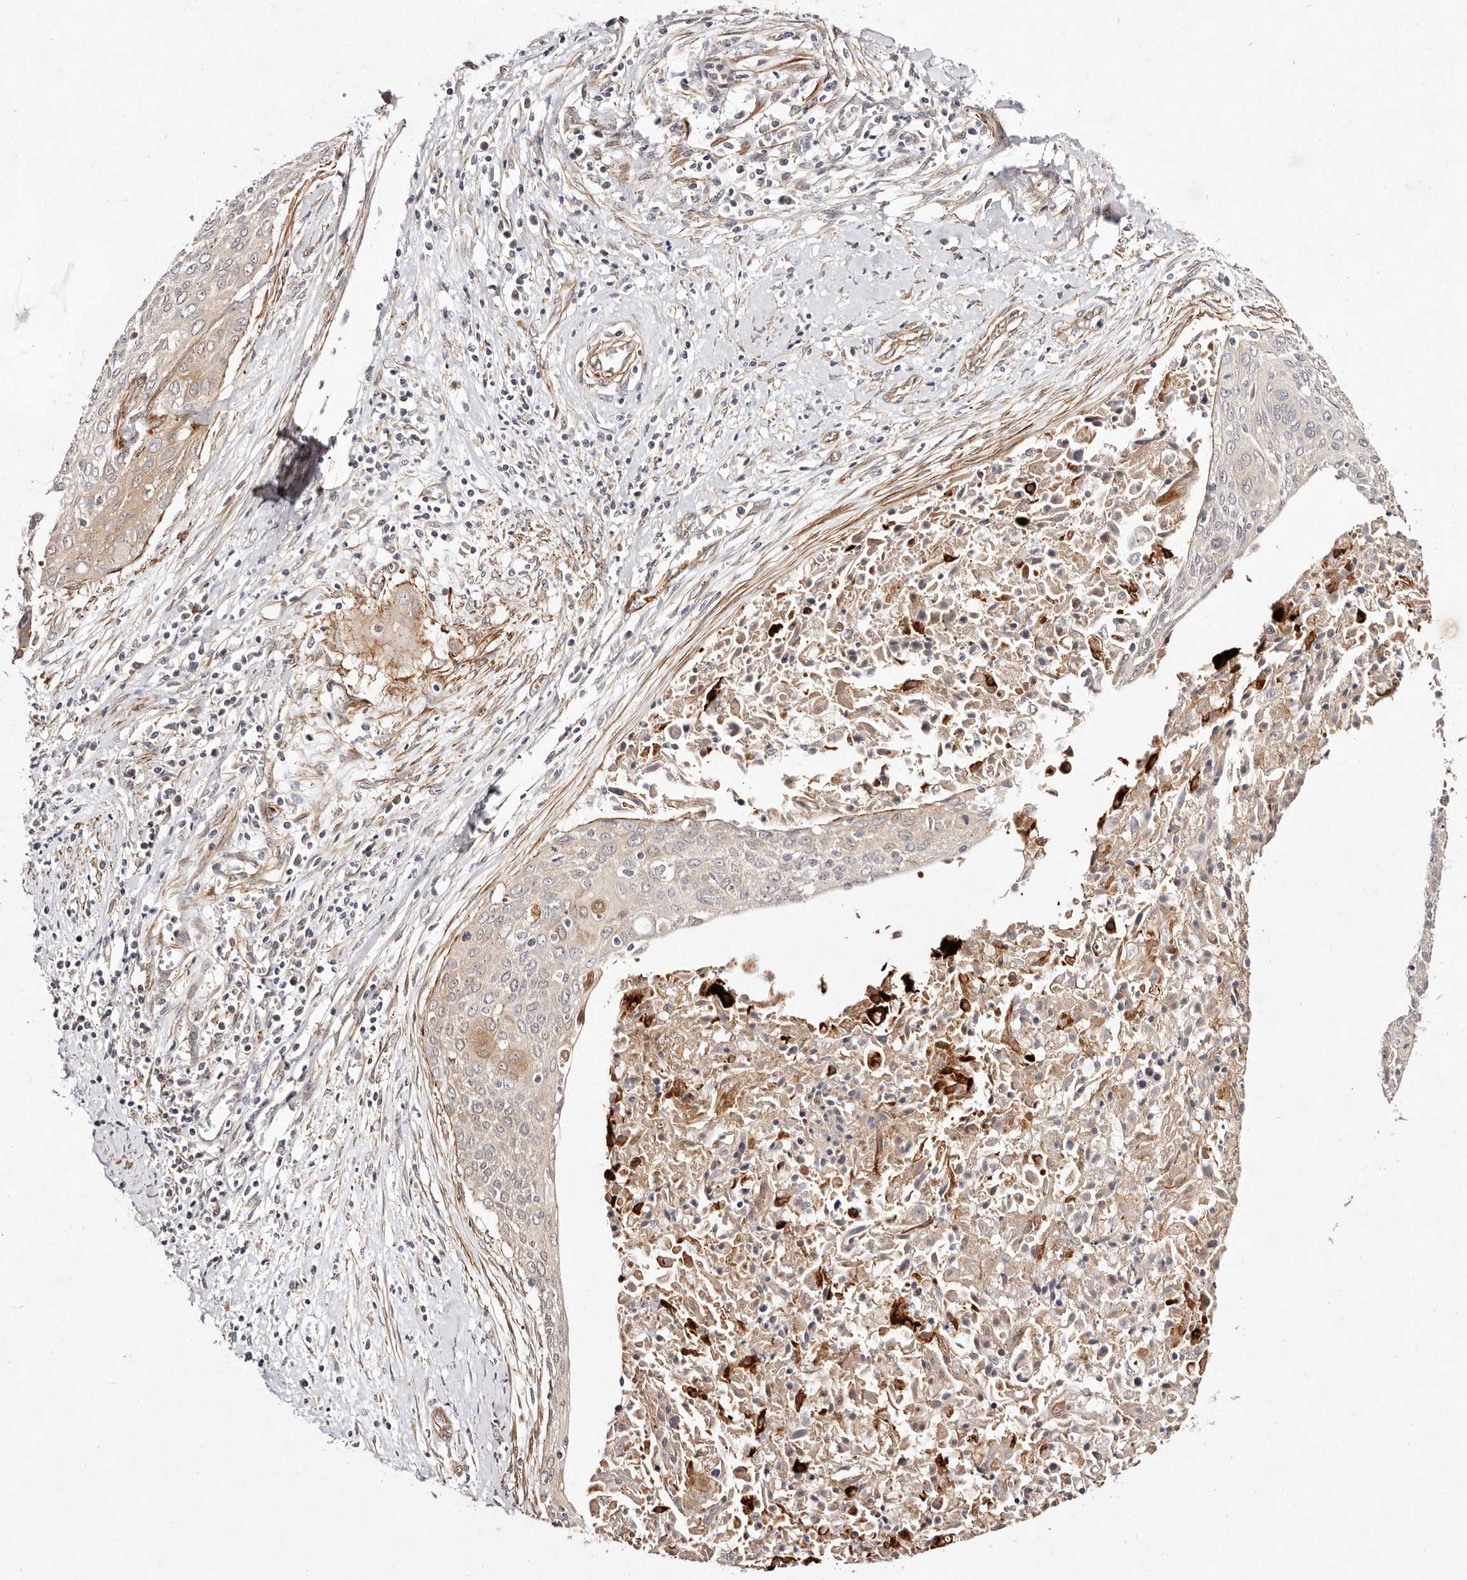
{"staining": {"intensity": "weak", "quantity": "<25%", "location": "cytoplasmic/membranous"}, "tissue": "cervical cancer", "cell_type": "Tumor cells", "image_type": "cancer", "snomed": [{"axis": "morphology", "description": "Squamous cell carcinoma, NOS"}, {"axis": "topography", "description": "Cervix"}], "caption": "Immunohistochemistry (IHC) of cervical squamous cell carcinoma reveals no expression in tumor cells.", "gene": "MTMR11", "patient": {"sex": "female", "age": 55}}